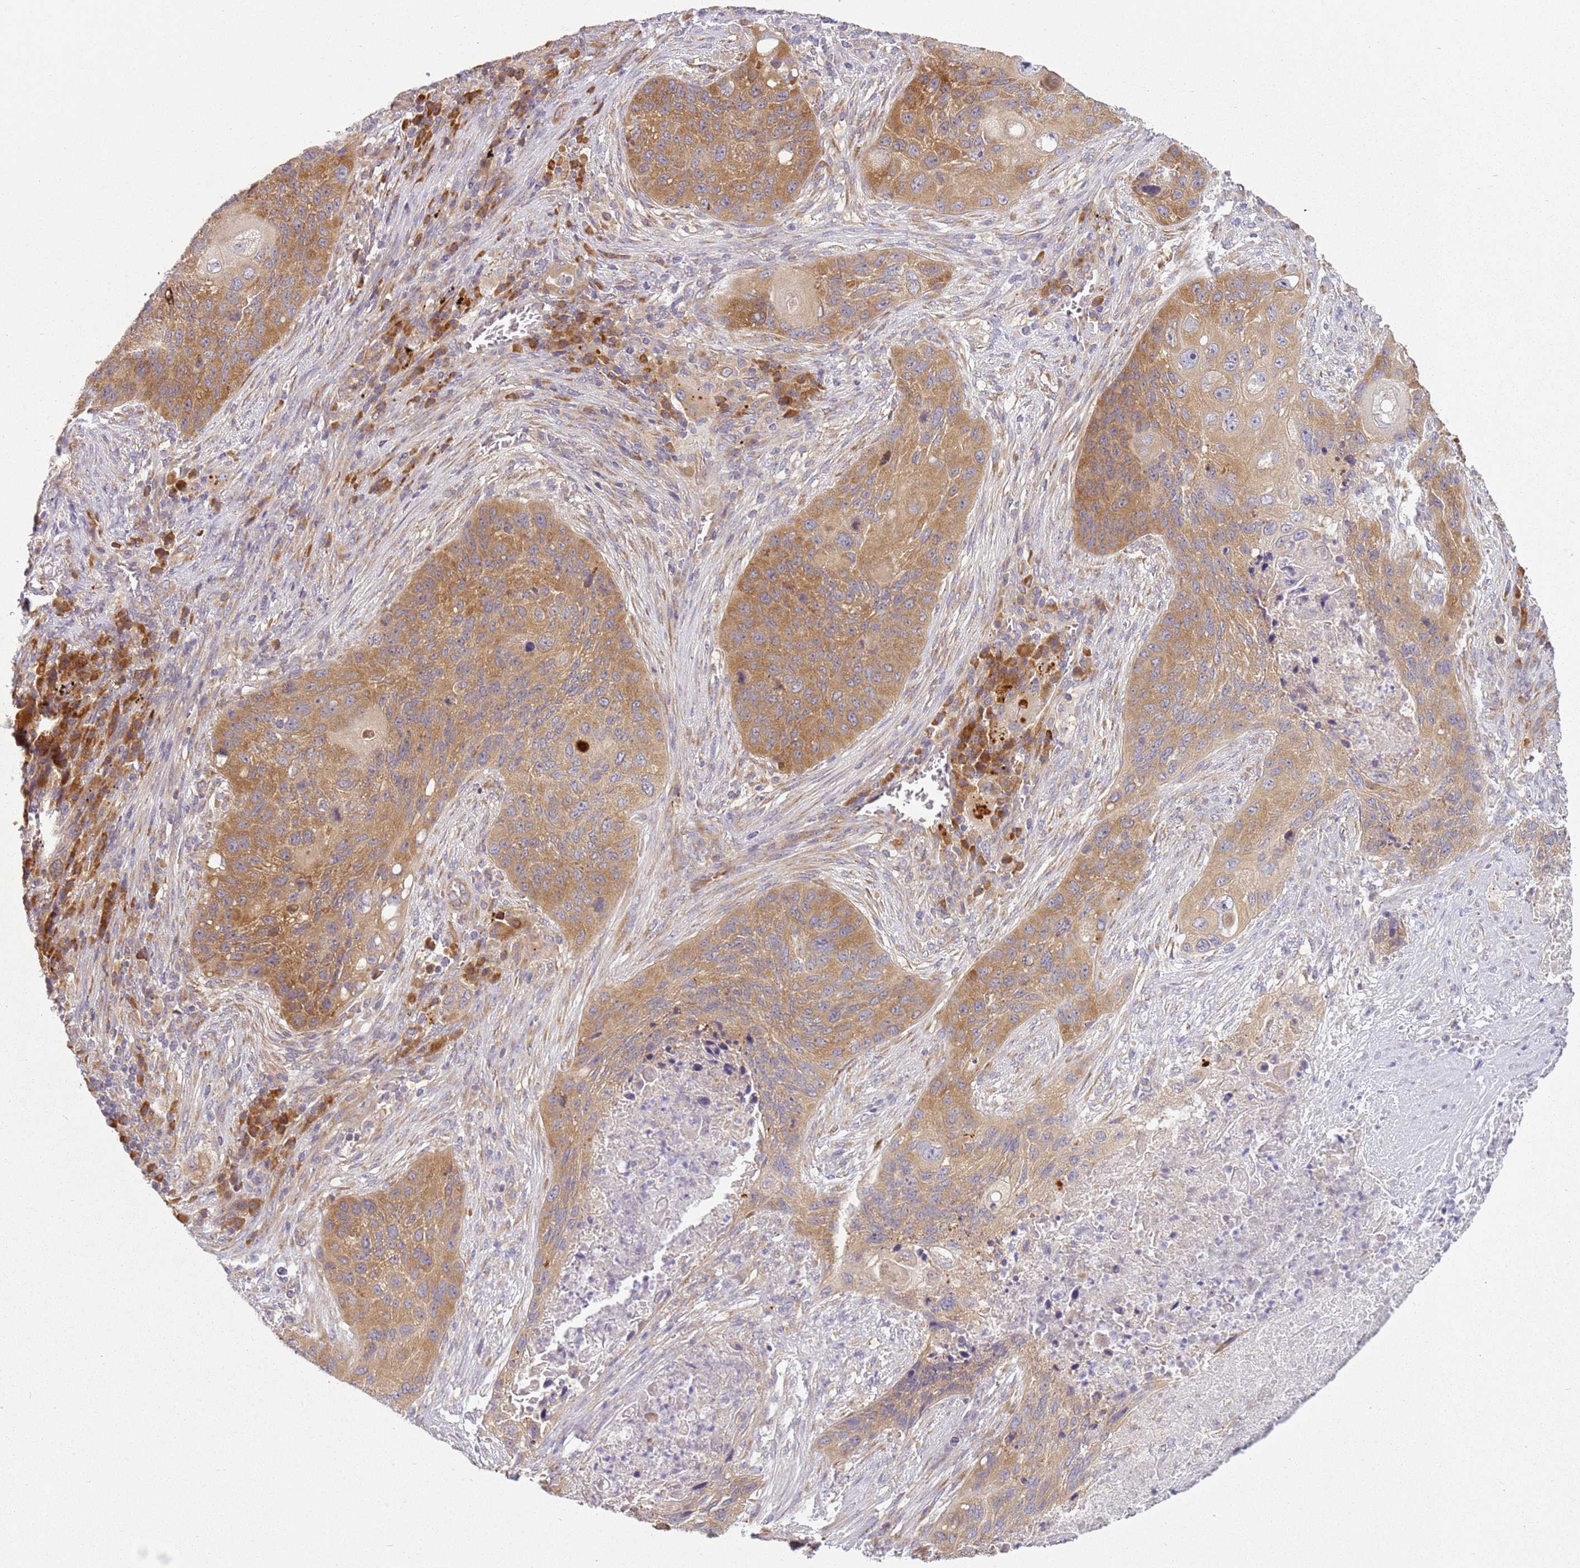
{"staining": {"intensity": "moderate", "quantity": ">75%", "location": "cytoplasmic/membranous"}, "tissue": "lung cancer", "cell_type": "Tumor cells", "image_type": "cancer", "snomed": [{"axis": "morphology", "description": "Squamous cell carcinoma, NOS"}, {"axis": "topography", "description": "Lung"}], "caption": "A brown stain labels moderate cytoplasmic/membranous staining of a protein in human lung cancer (squamous cell carcinoma) tumor cells. (brown staining indicates protein expression, while blue staining denotes nuclei).", "gene": "RPS28", "patient": {"sex": "female", "age": 63}}